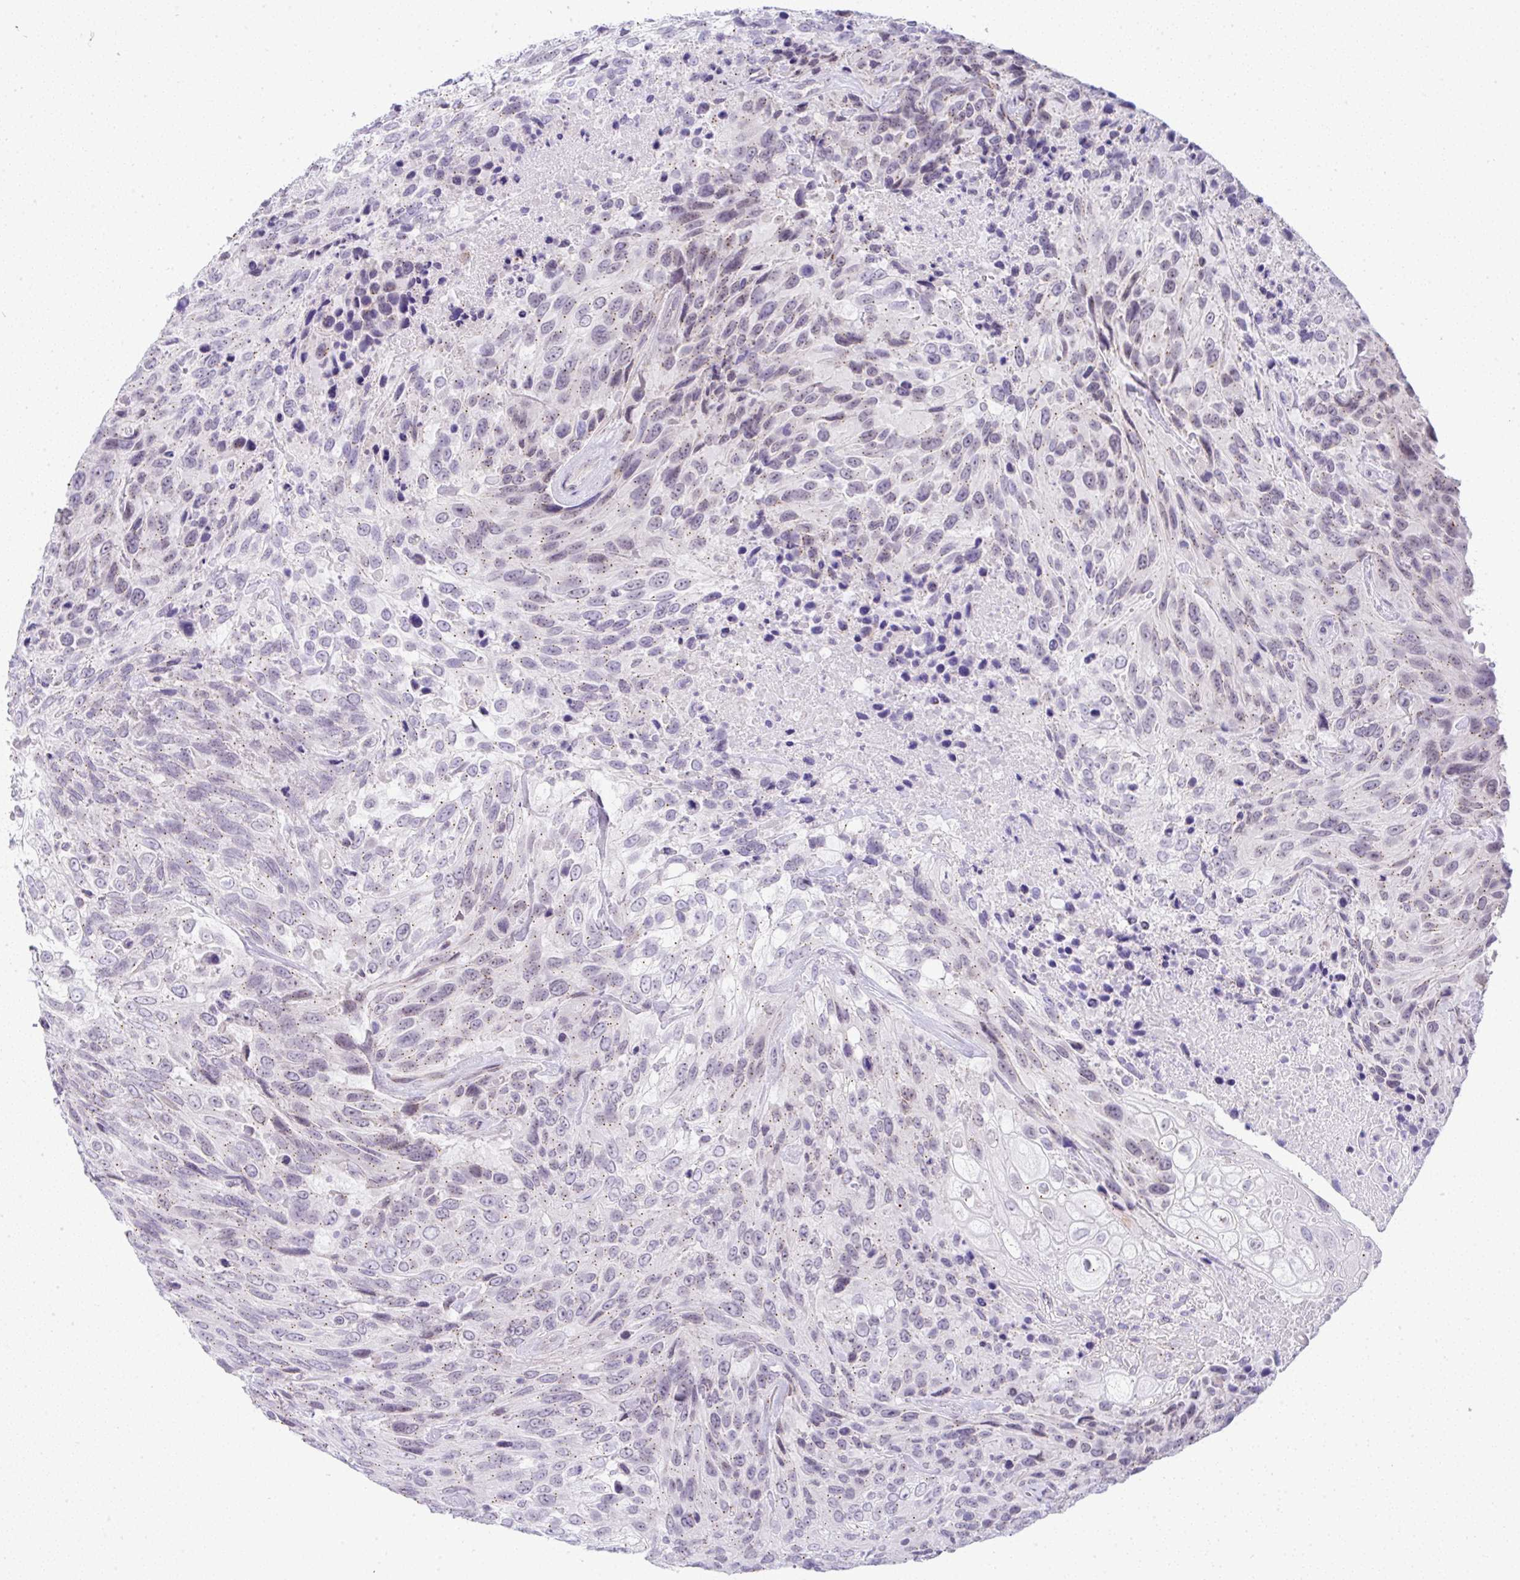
{"staining": {"intensity": "weak", "quantity": "25%-75%", "location": "cytoplasmic/membranous"}, "tissue": "urothelial cancer", "cell_type": "Tumor cells", "image_type": "cancer", "snomed": [{"axis": "morphology", "description": "Urothelial carcinoma, High grade"}, {"axis": "topography", "description": "Urinary bladder"}], "caption": "Urothelial cancer tissue shows weak cytoplasmic/membranous positivity in approximately 25%-75% of tumor cells (DAB (3,3'-diaminobenzidine) = brown stain, brightfield microscopy at high magnification).", "gene": "FAM177A1", "patient": {"sex": "female", "age": 70}}